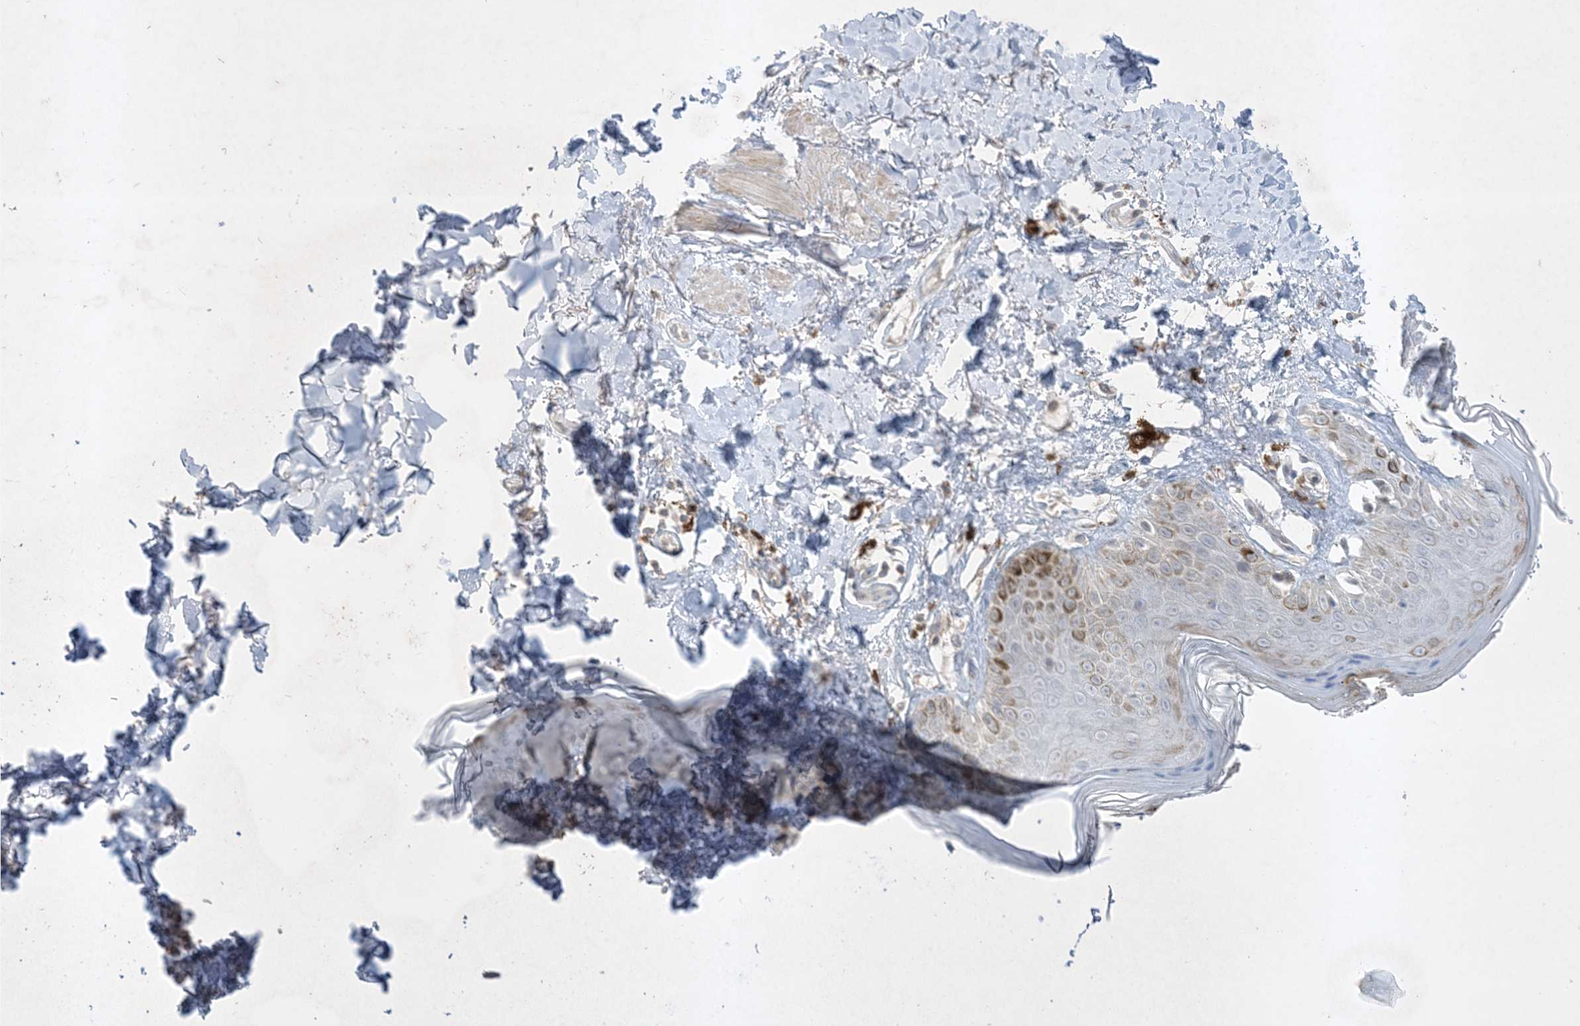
{"staining": {"intensity": "negative", "quantity": "none", "location": "none"}, "tissue": "skin", "cell_type": "Fibroblasts", "image_type": "normal", "snomed": [{"axis": "morphology", "description": "Normal tissue, NOS"}, {"axis": "topography", "description": "Skin"}], "caption": "Immunohistochemistry (IHC) photomicrograph of normal skin stained for a protein (brown), which displays no staining in fibroblasts. (Brightfield microscopy of DAB (3,3'-diaminobenzidine) IHC at high magnification).", "gene": "FNDC1", "patient": {"sex": "female", "age": 64}}